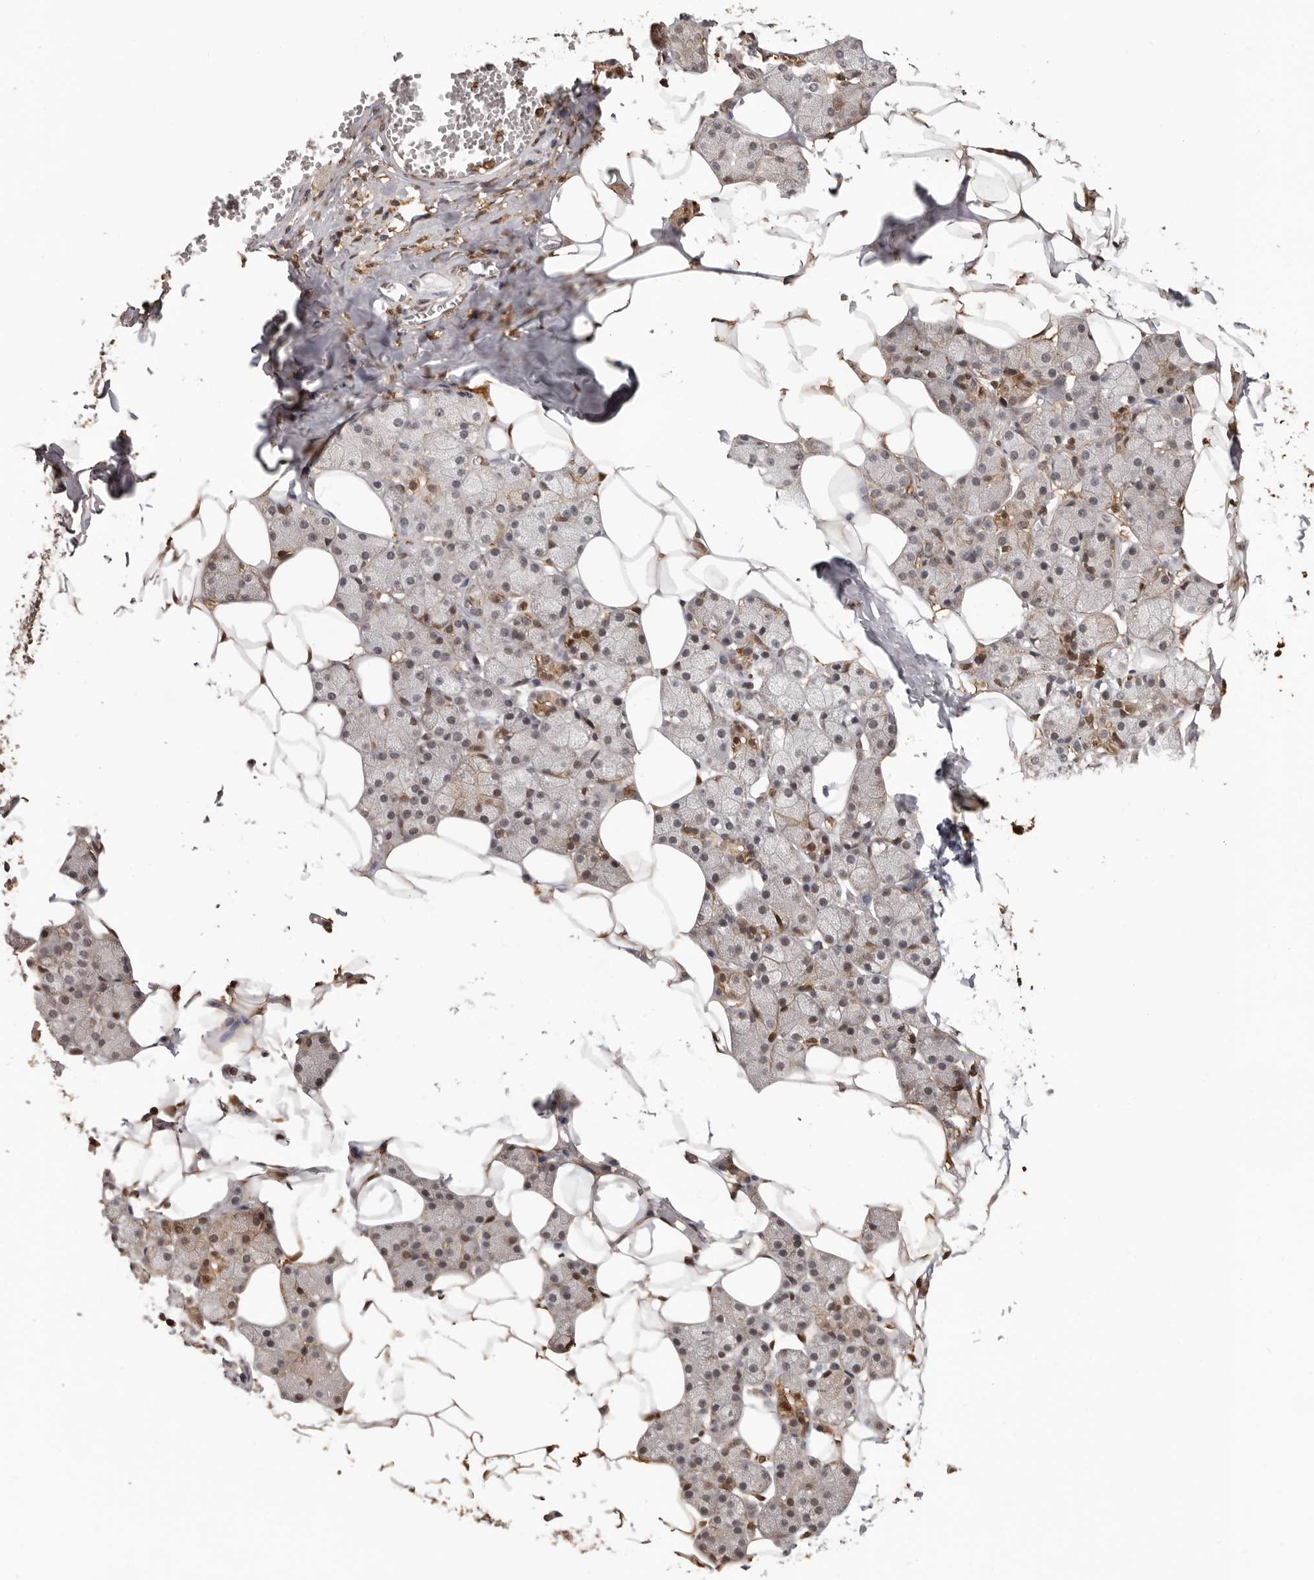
{"staining": {"intensity": "moderate", "quantity": "25%-75%", "location": "cytoplasmic/membranous,nuclear"}, "tissue": "salivary gland", "cell_type": "Glandular cells", "image_type": "normal", "snomed": [{"axis": "morphology", "description": "Normal tissue, NOS"}, {"axis": "topography", "description": "Salivary gland"}], "caption": "IHC photomicrograph of normal human salivary gland stained for a protein (brown), which displays medium levels of moderate cytoplasmic/membranous,nuclear positivity in approximately 25%-75% of glandular cells.", "gene": "PRR12", "patient": {"sex": "female", "age": 33}}